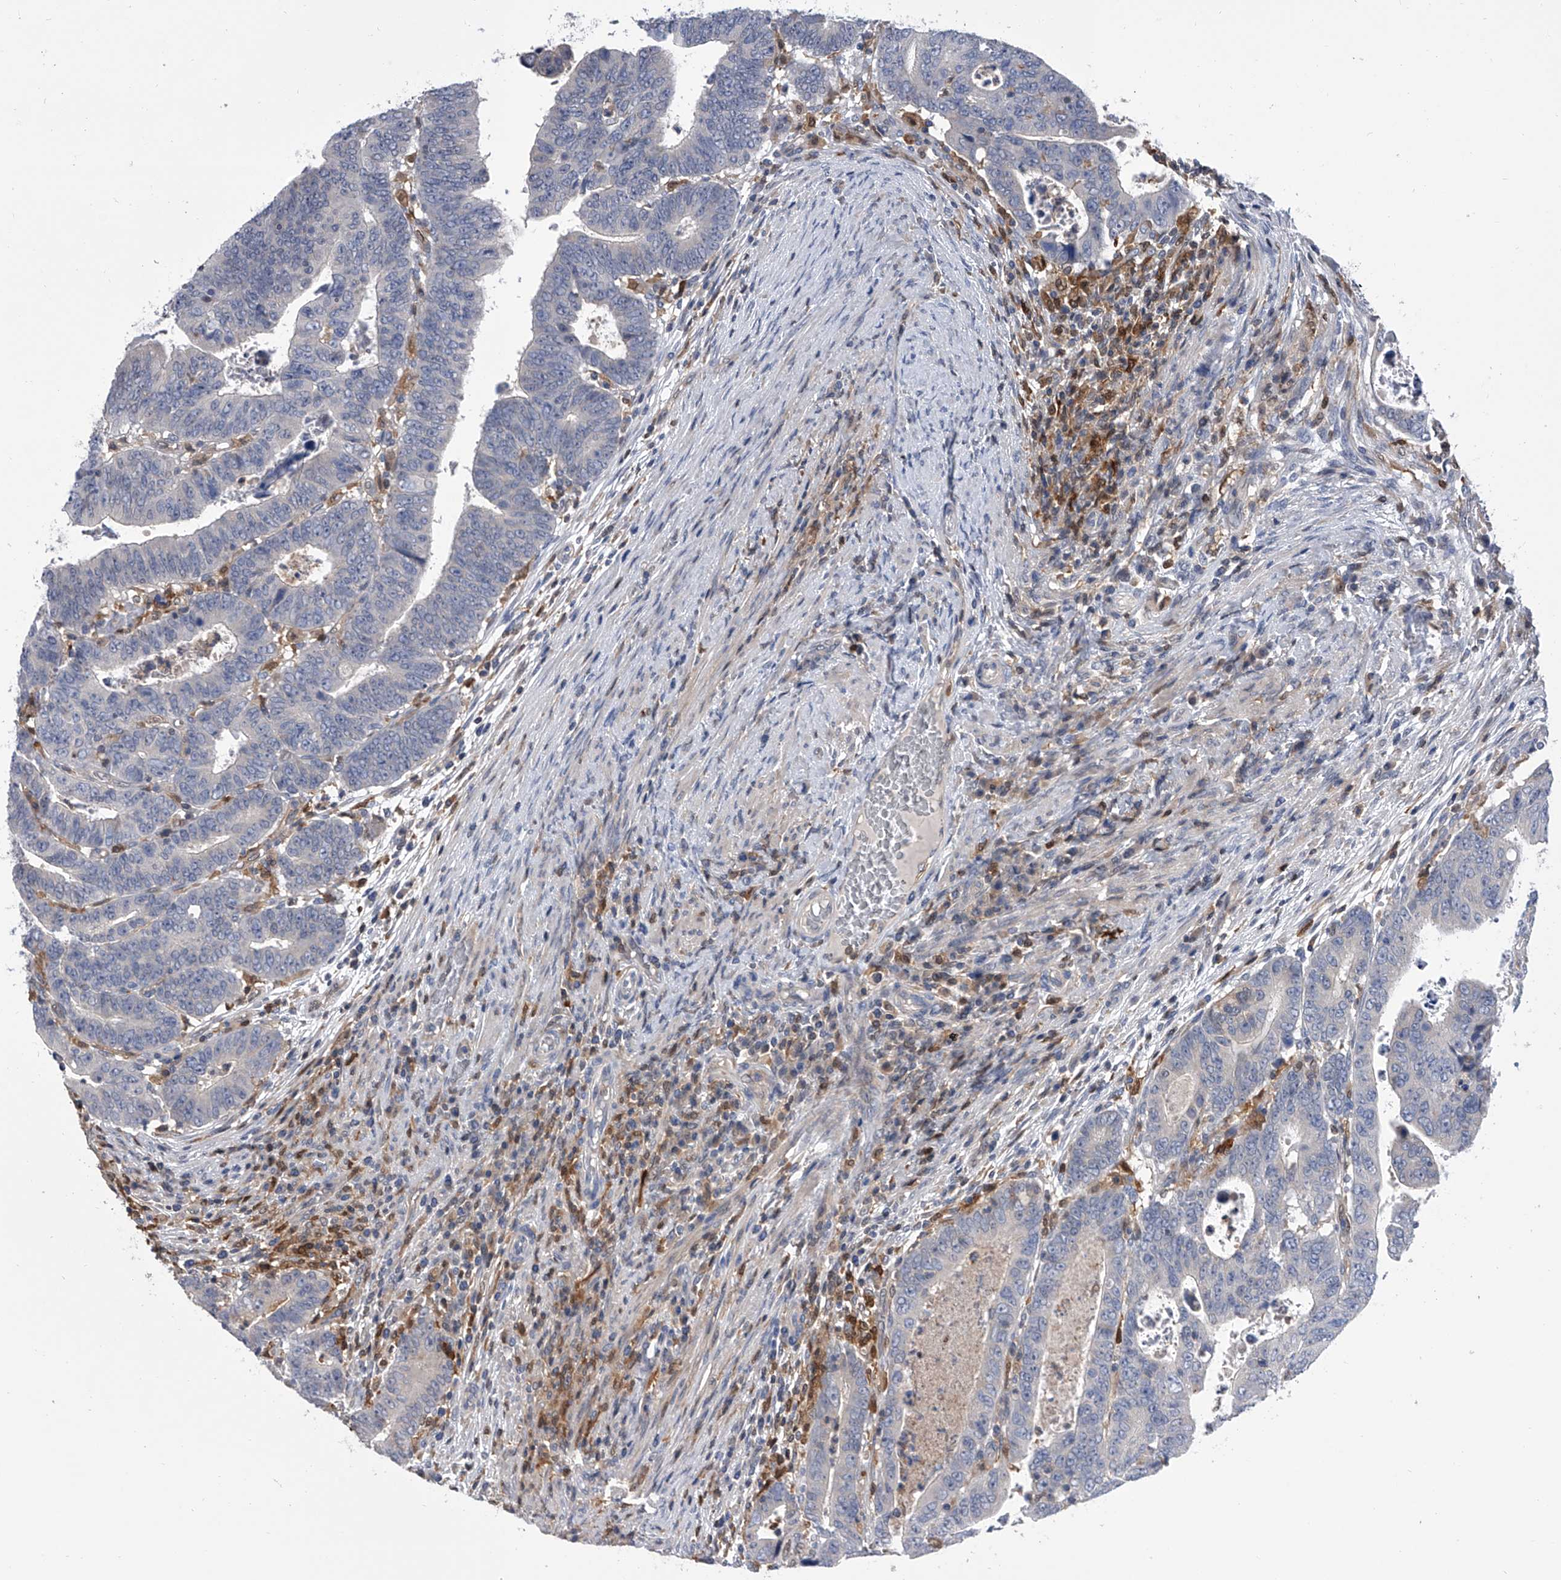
{"staining": {"intensity": "negative", "quantity": "none", "location": "none"}, "tissue": "colorectal cancer", "cell_type": "Tumor cells", "image_type": "cancer", "snomed": [{"axis": "morphology", "description": "Normal tissue, NOS"}, {"axis": "morphology", "description": "Adenocarcinoma, NOS"}, {"axis": "topography", "description": "Rectum"}], "caption": "The immunohistochemistry histopathology image has no significant expression in tumor cells of colorectal cancer tissue.", "gene": "SERPINB9", "patient": {"sex": "female", "age": 65}}